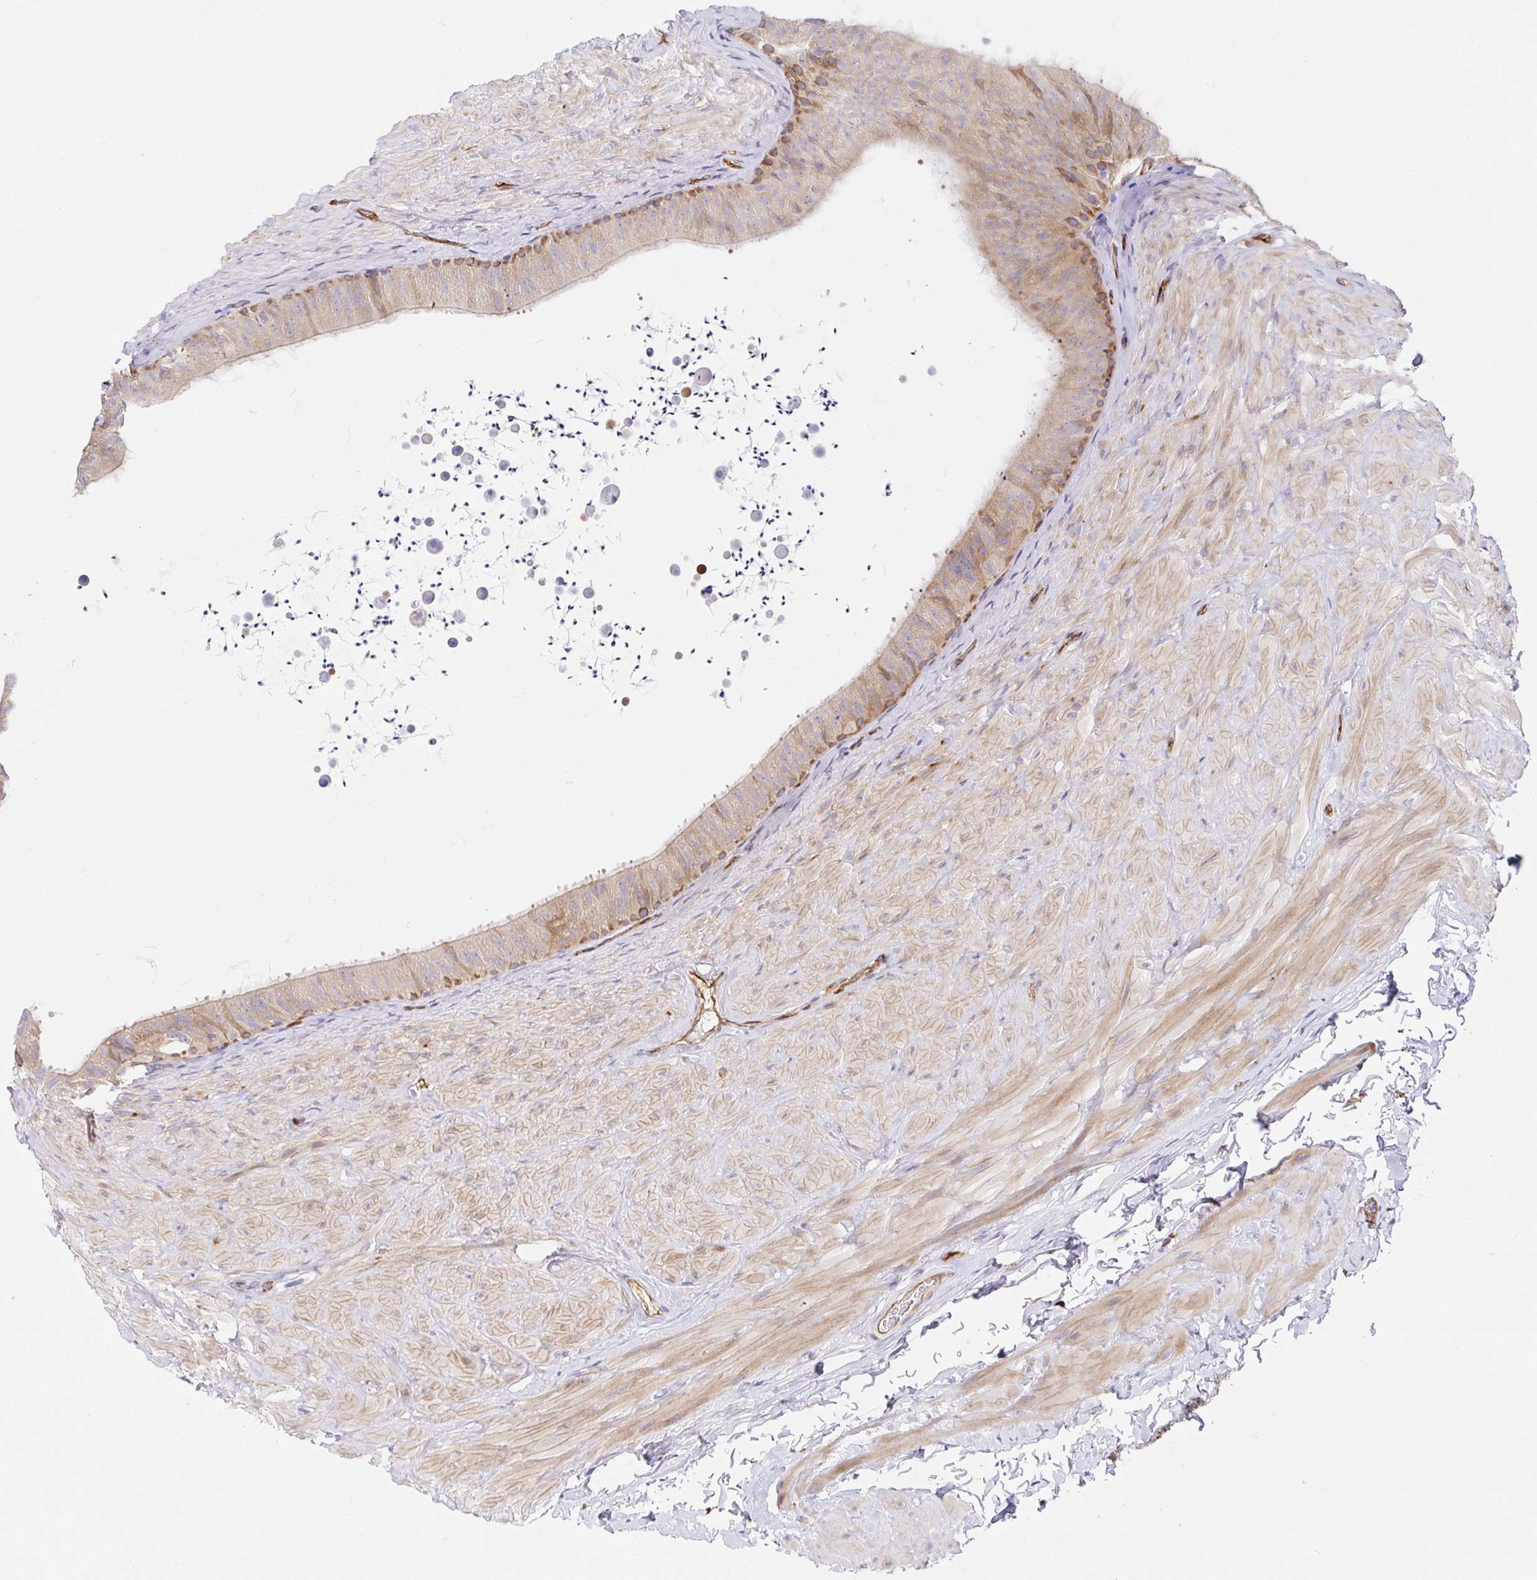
{"staining": {"intensity": "moderate", "quantity": "<25%", "location": "cytoplasmic/membranous"}, "tissue": "epididymis", "cell_type": "Glandular cells", "image_type": "normal", "snomed": [{"axis": "morphology", "description": "Normal tissue, NOS"}, {"axis": "topography", "description": "Epididymis, spermatic cord, NOS"}, {"axis": "topography", "description": "Epididymis"}], "caption": "Protein analysis of unremarkable epididymis reveals moderate cytoplasmic/membranous expression in about <25% of glandular cells. The protein is shown in brown color, while the nuclei are stained blue.", "gene": "DOCK1", "patient": {"sex": "male", "age": 31}}